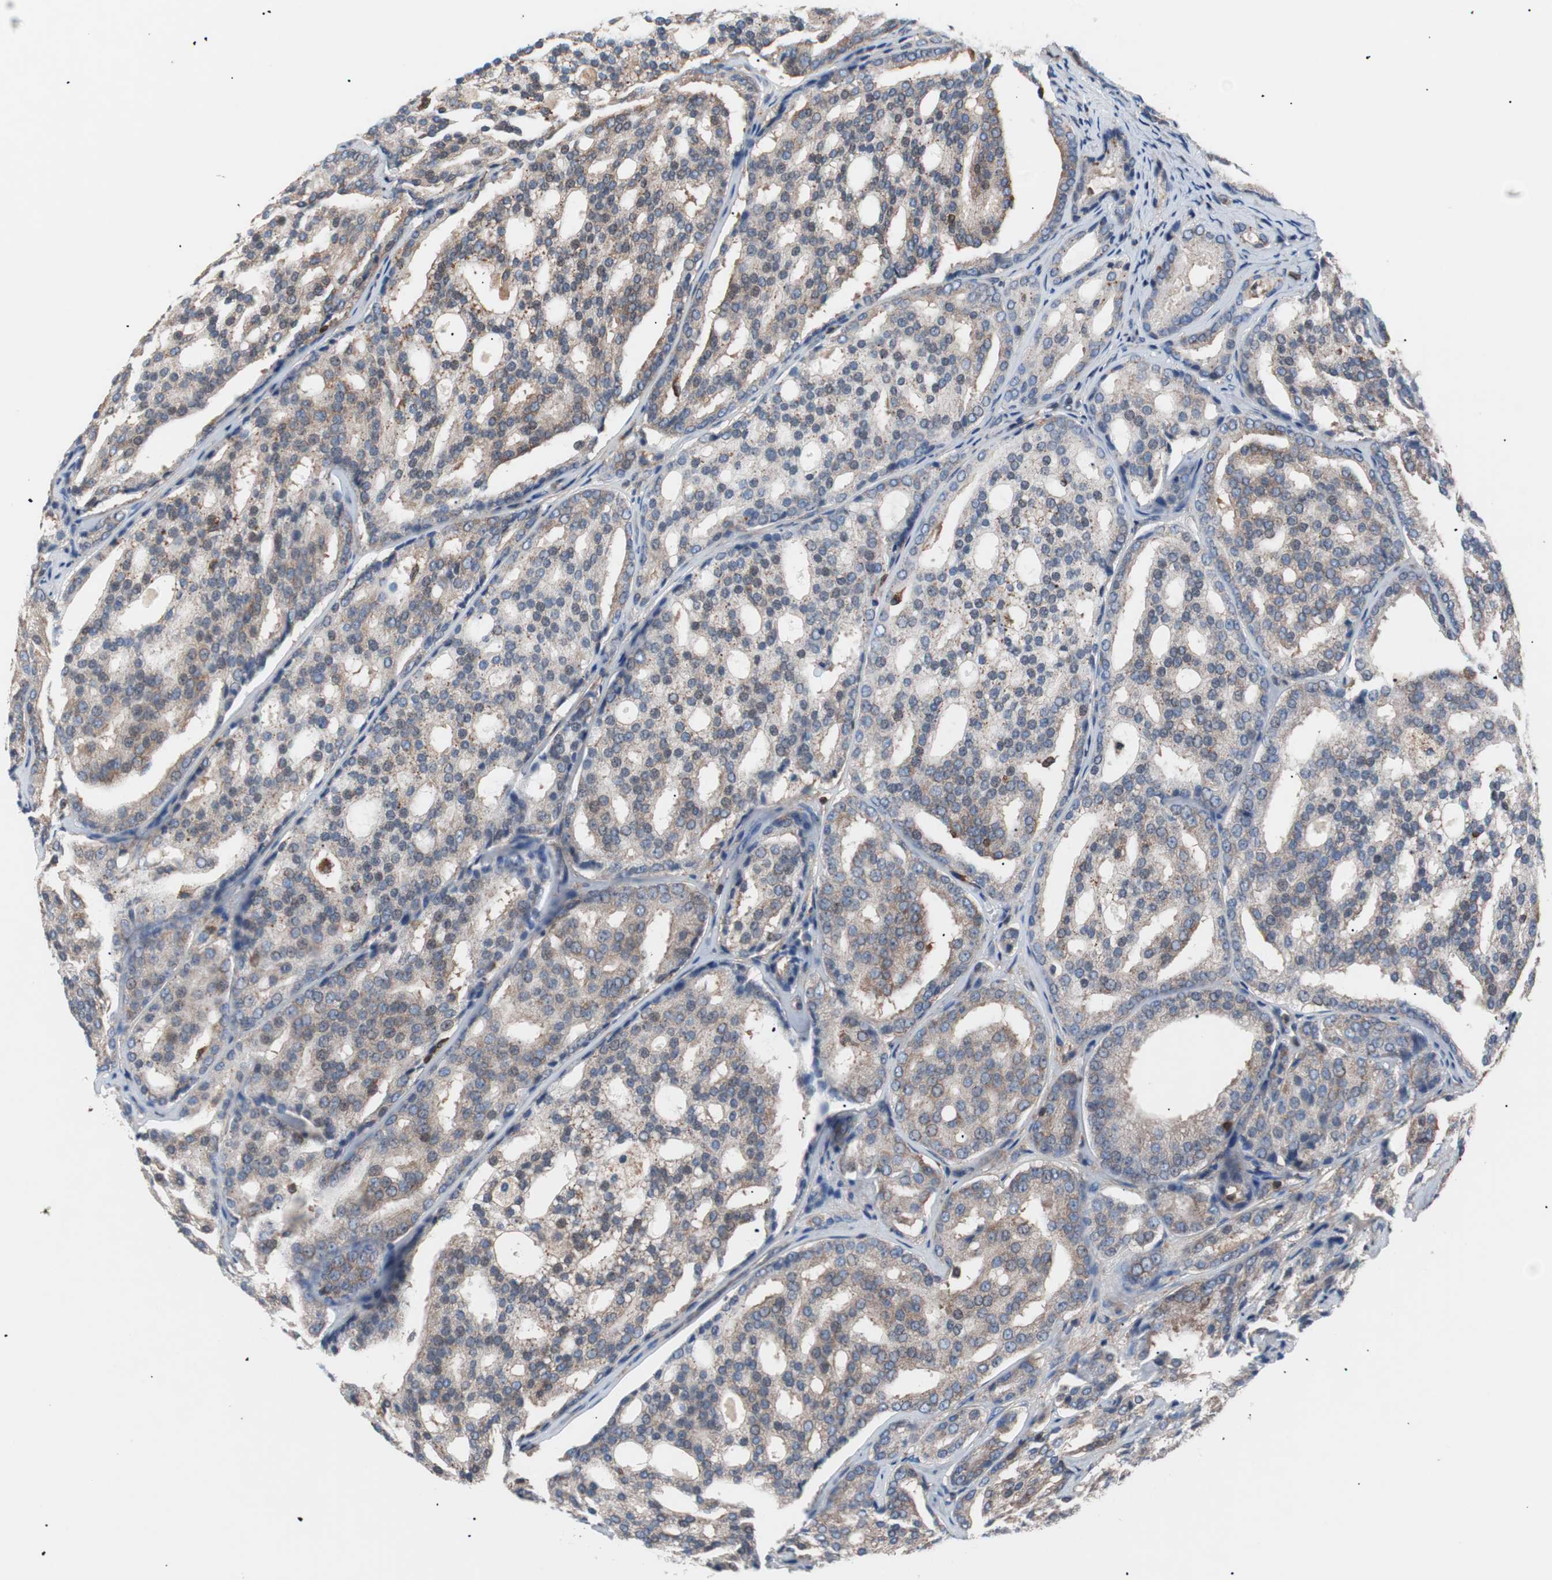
{"staining": {"intensity": "moderate", "quantity": ">75%", "location": "cytoplasmic/membranous,nuclear"}, "tissue": "prostate cancer", "cell_type": "Tumor cells", "image_type": "cancer", "snomed": [{"axis": "morphology", "description": "Adenocarcinoma, High grade"}, {"axis": "topography", "description": "Prostate"}], "caption": "Immunohistochemical staining of human prostate adenocarcinoma (high-grade) displays medium levels of moderate cytoplasmic/membranous and nuclear protein expression in approximately >75% of tumor cells.", "gene": "PIK3R1", "patient": {"sex": "male", "age": 64}}